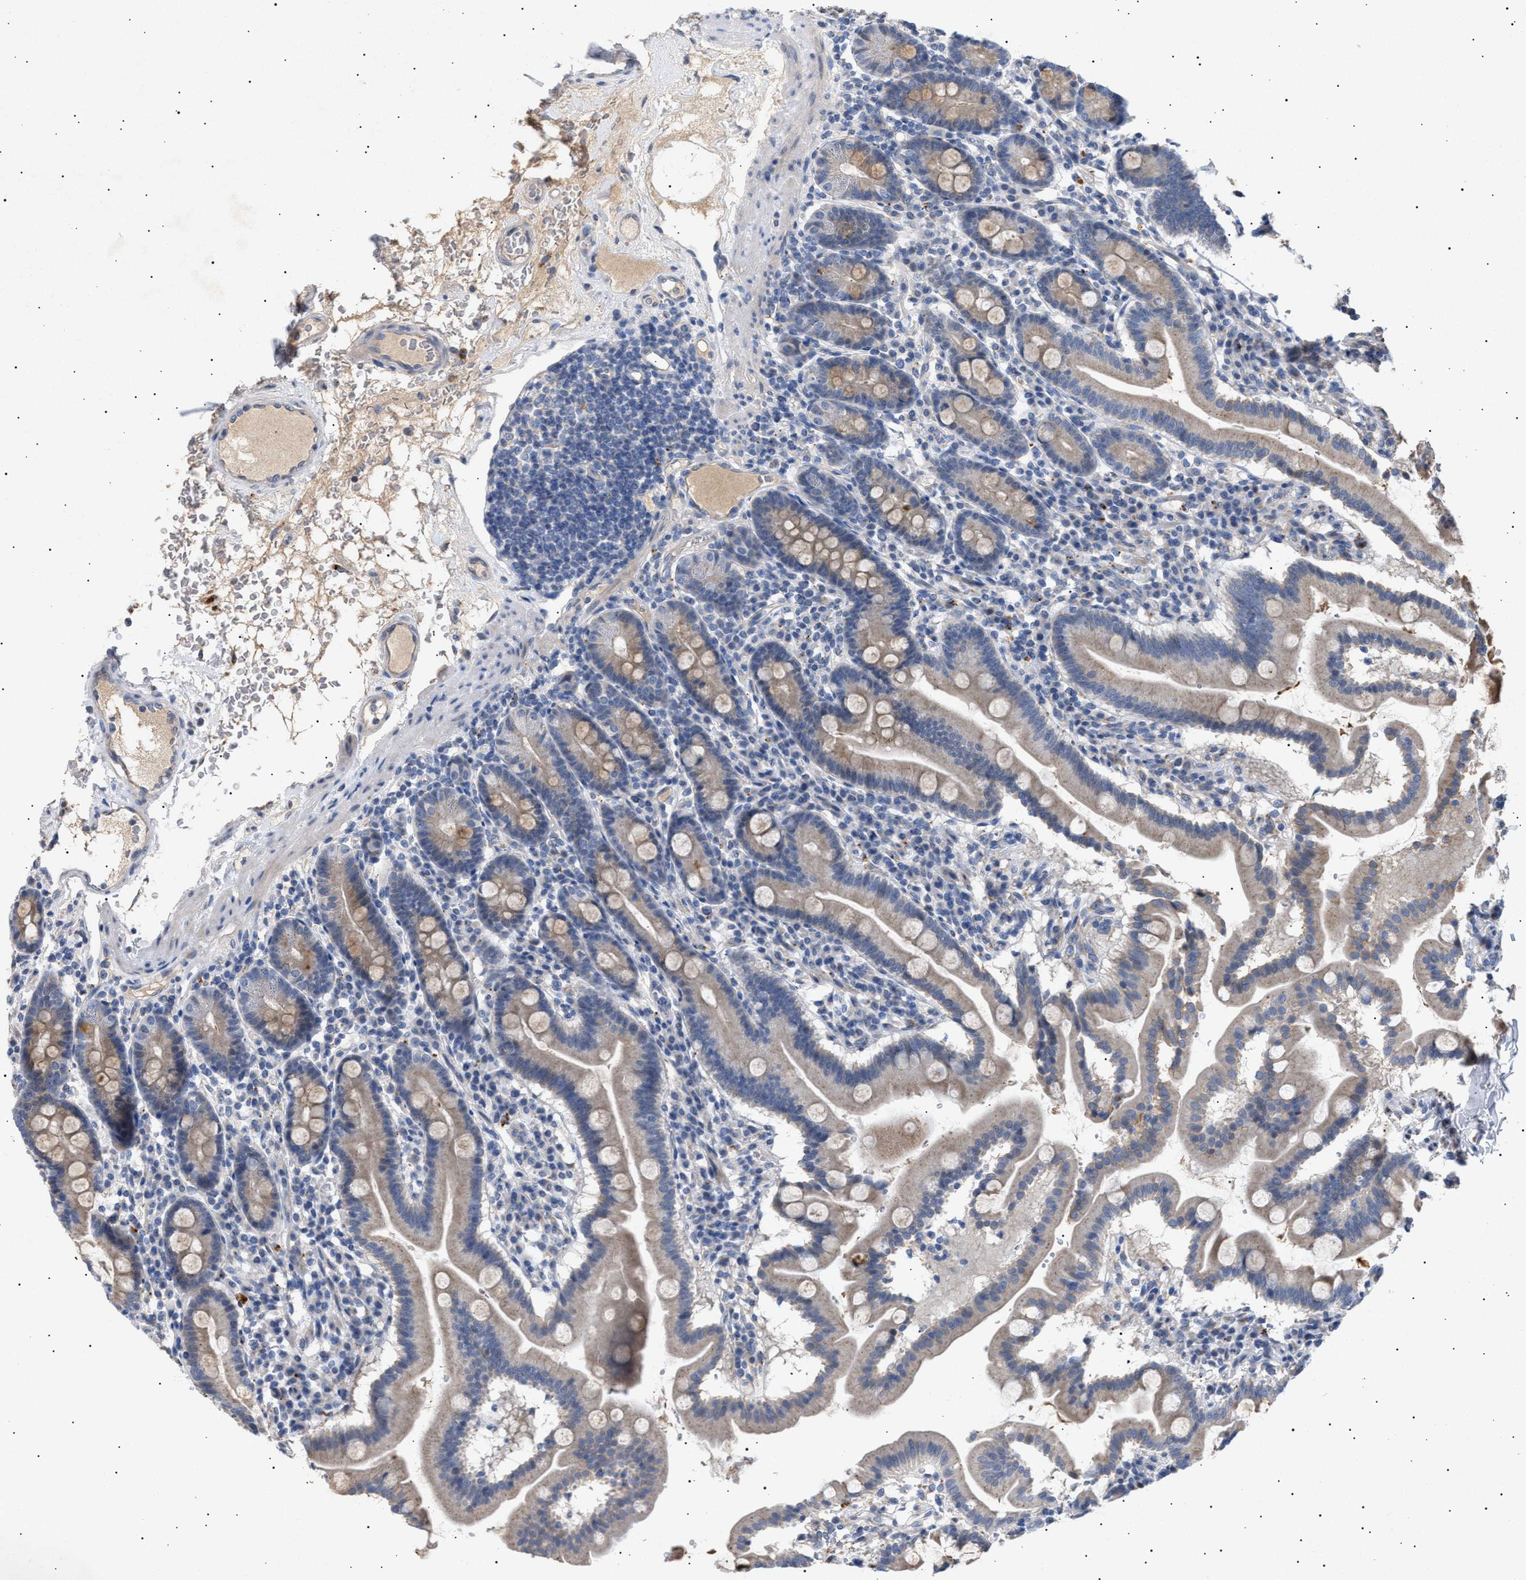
{"staining": {"intensity": "weak", "quantity": "25%-75%", "location": "cytoplasmic/membranous"}, "tissue": "duodenum", "cell_type": "Glandular cells", "image_type": "normal", "snomed": [{"axis": "morphology", "description": "Normal tissue, NOS"}, {"axis": "topography", "description": "Duodenum"}], "caption": "Protein analysis of benign duodenum shows weak cytoplasmic/membranous positivity in approximately 25%-75% of glandular cells. (DAB IHC with brightfield microscopy, high magnification).", "gene": "SIRT5", "patient": {"sex": "male", "age": 50}}